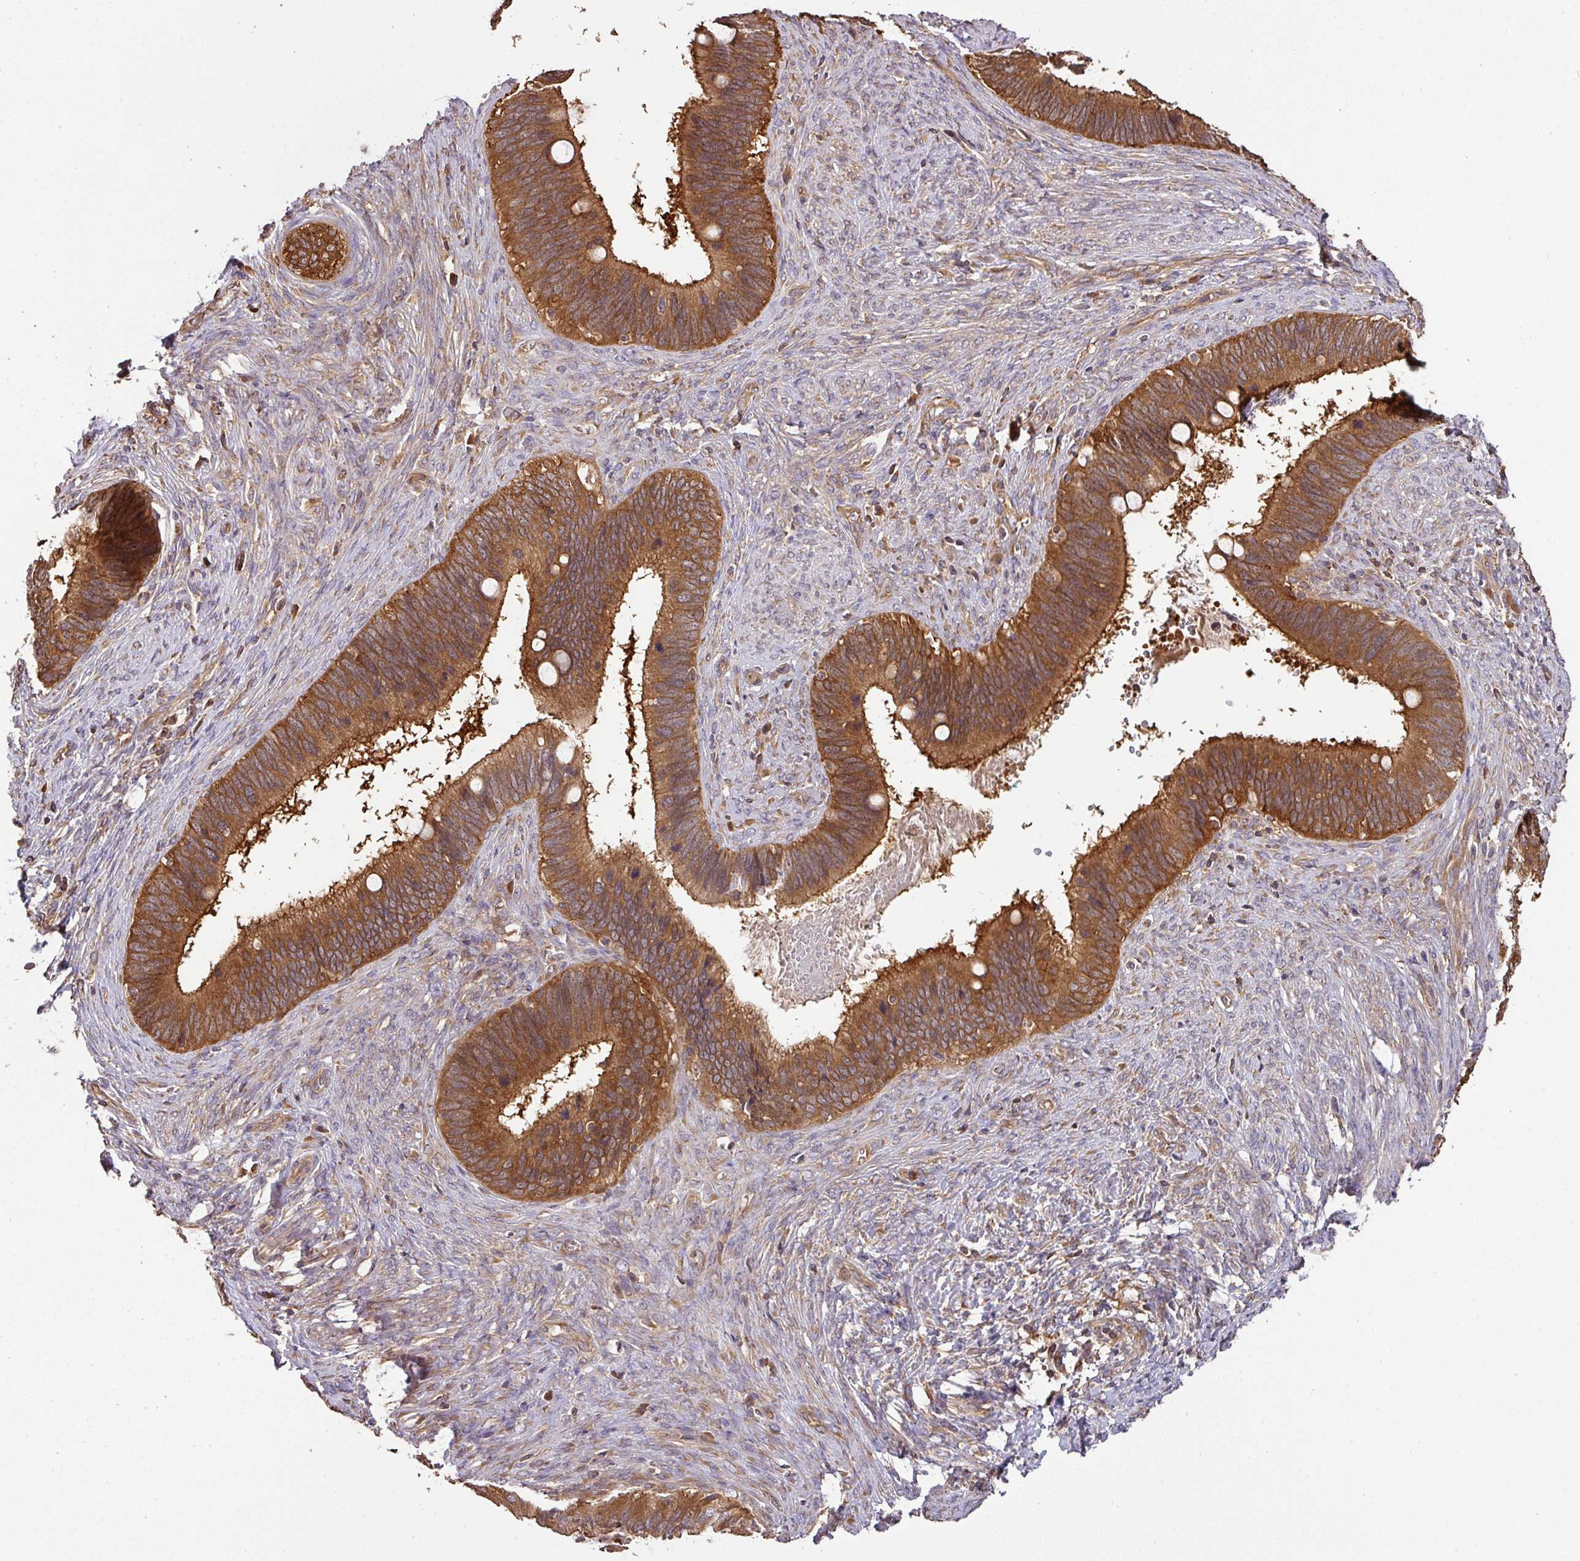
{"staining": {"intensity": "moderate", "quantity": ">75%", "location": "cytoplasmic/membranous"}, "tissue": "cervical cancer", "cell_type": "Tumor cells", "image_type": "cancer", "snomed": [{"axis": "morphology", "description": "Adenocarcinoma, NOS"}, {"axis": "topography", "description": "Cervix"}], "caption": "Brown immunohistochemical staining in cervical adenocarcinoma reveals moderate cytoplasmic/membranous staining in about >75% of tumor cells. (DAB (3,3'-diaminobenzidine) IHC with brightfield microscopy, high magnification).", "gene": "GSPT1", "patient": {"sex": "female", "age": 42}}